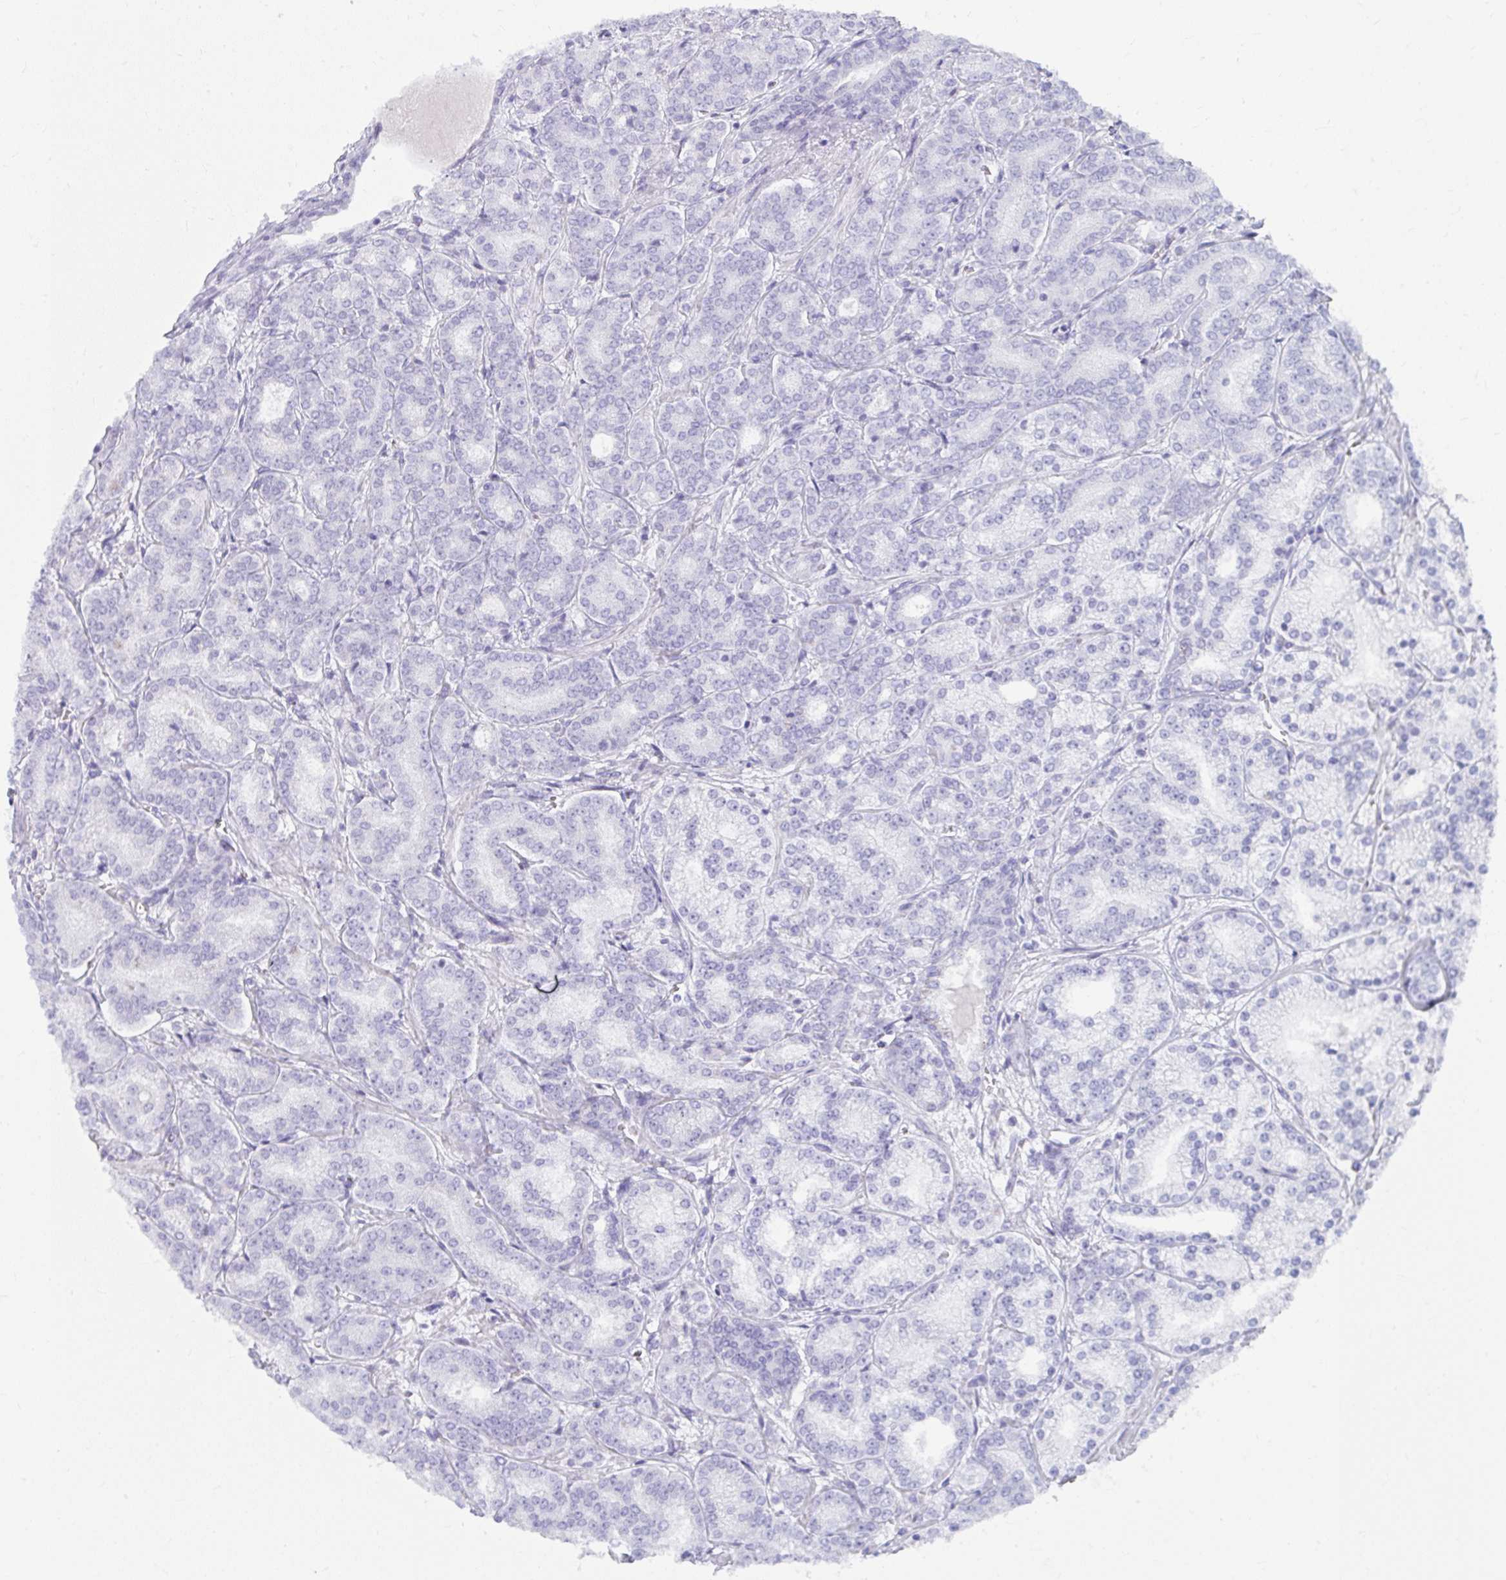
{"staining": {"intensity": "negative", "quantity": "none", "location": "none"}, "tissue": "prostate cancer", "cell_type": "Tumor cells", "image_type": "cancer", "snomed": [{"axis": "morphology", "description": "Adenocarcinoma, High grade"}, {"axis": "topography", "description": "Prostate"}], "caption": "Immunohistochemistry photomicrograph of prostate cancer stained for a protein (brown), which displays no positivity in tumor cells.", "gene": "UGT3A2", "patient": {"sex": "male", "age": 72}}